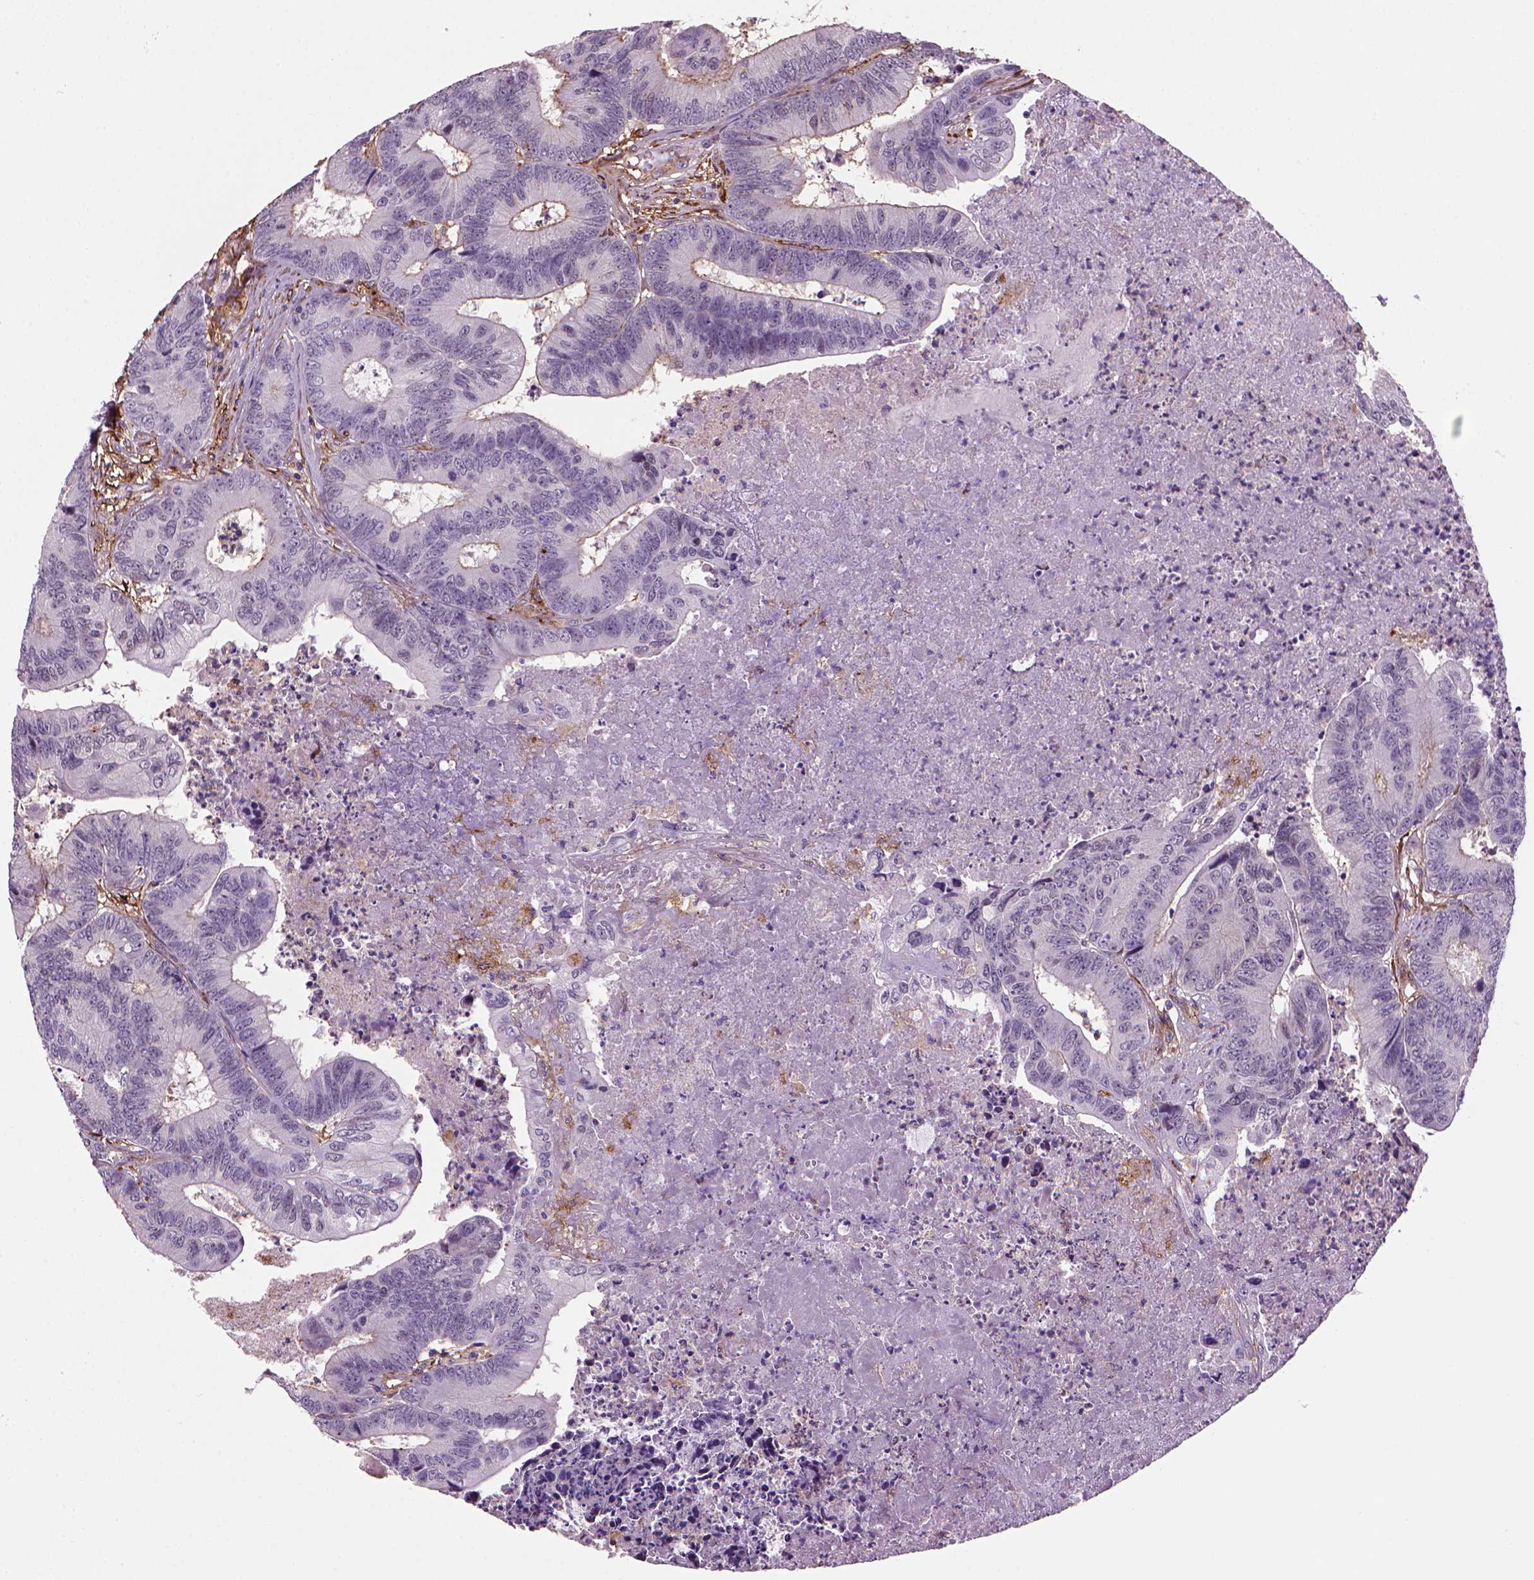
{"staining": {"intensity": "negative", "quantity": "none", "location": "none"}, "tissue": "colorectal cancer", "cell_type": "Tumor cells", "image_type": "cancer", "snomed": [{"axis": "morphology", "description": "Adenocarcinoma, NOS"}, {"axis": "topography", "description": "Colon"}], "caption": "The micrograph exhibits no significant expression in tumor cells of colorectal adenocarcinoma.", "gene": "MARCKS", "patient": {"sex": "male", "age": 84}}